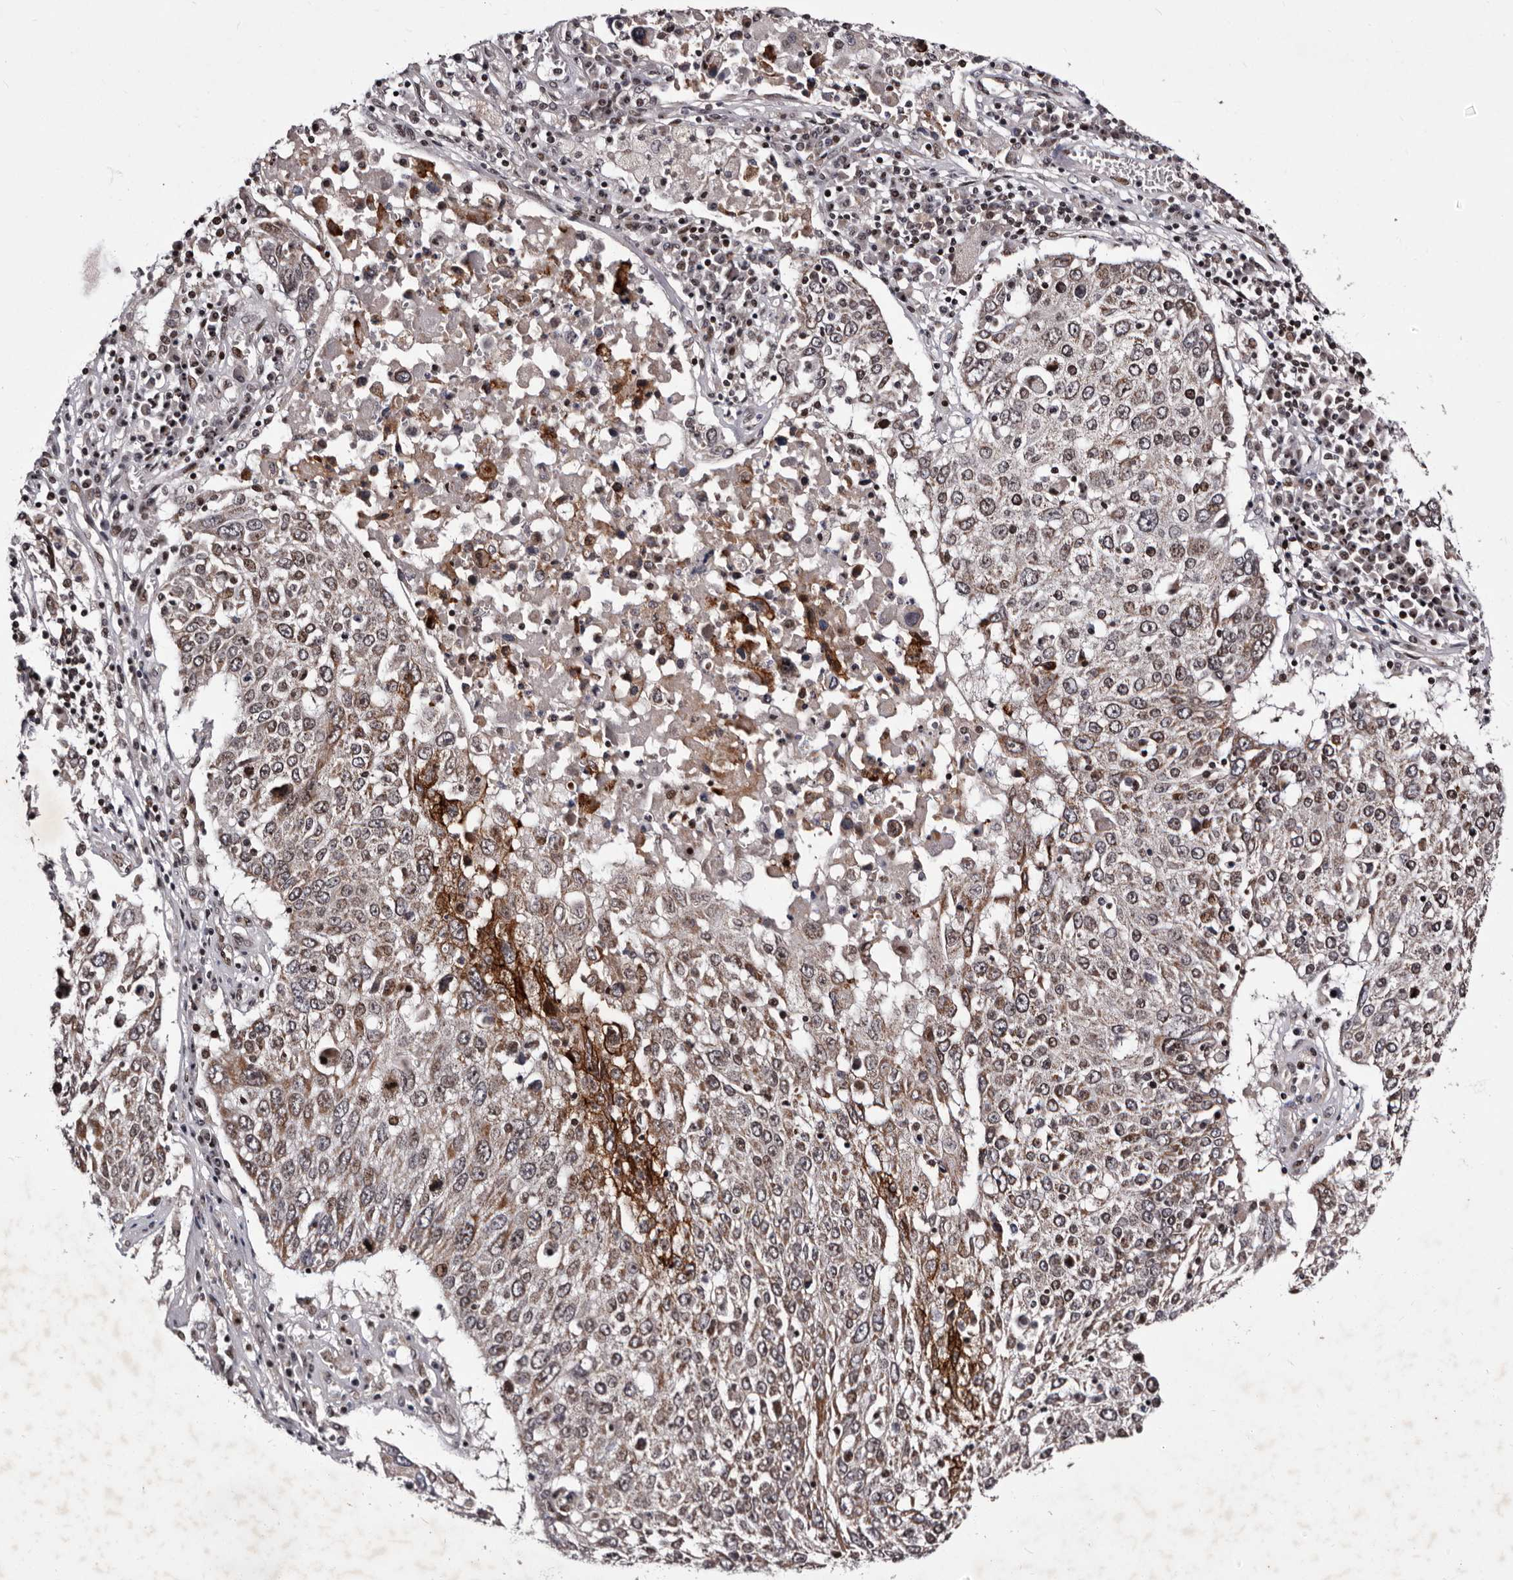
{"staining": {"intensity": "weak", "quantity": ">75%", "location": "cytoplasmic/membranous,nuclear"}, "tissue": "lung cancer", "cell_type": "Tumor cells", "image_type": "cancer", "snomed": [{"axis": "morphology", "description": "Squamous cell carcinoma, NOS"}, {"axis": "topography", "description": "Lung"}], "caption": "Weak cytoplasmic/membranous and nuclear protein expression is identified in about >75% of tumor cells in lung cancer (squamous cell carcinoma). (DAB IHC with brightfield microscopy, high magnification).", "gene": "TNKS", "patient": {"sex": "male", "age": 65}}